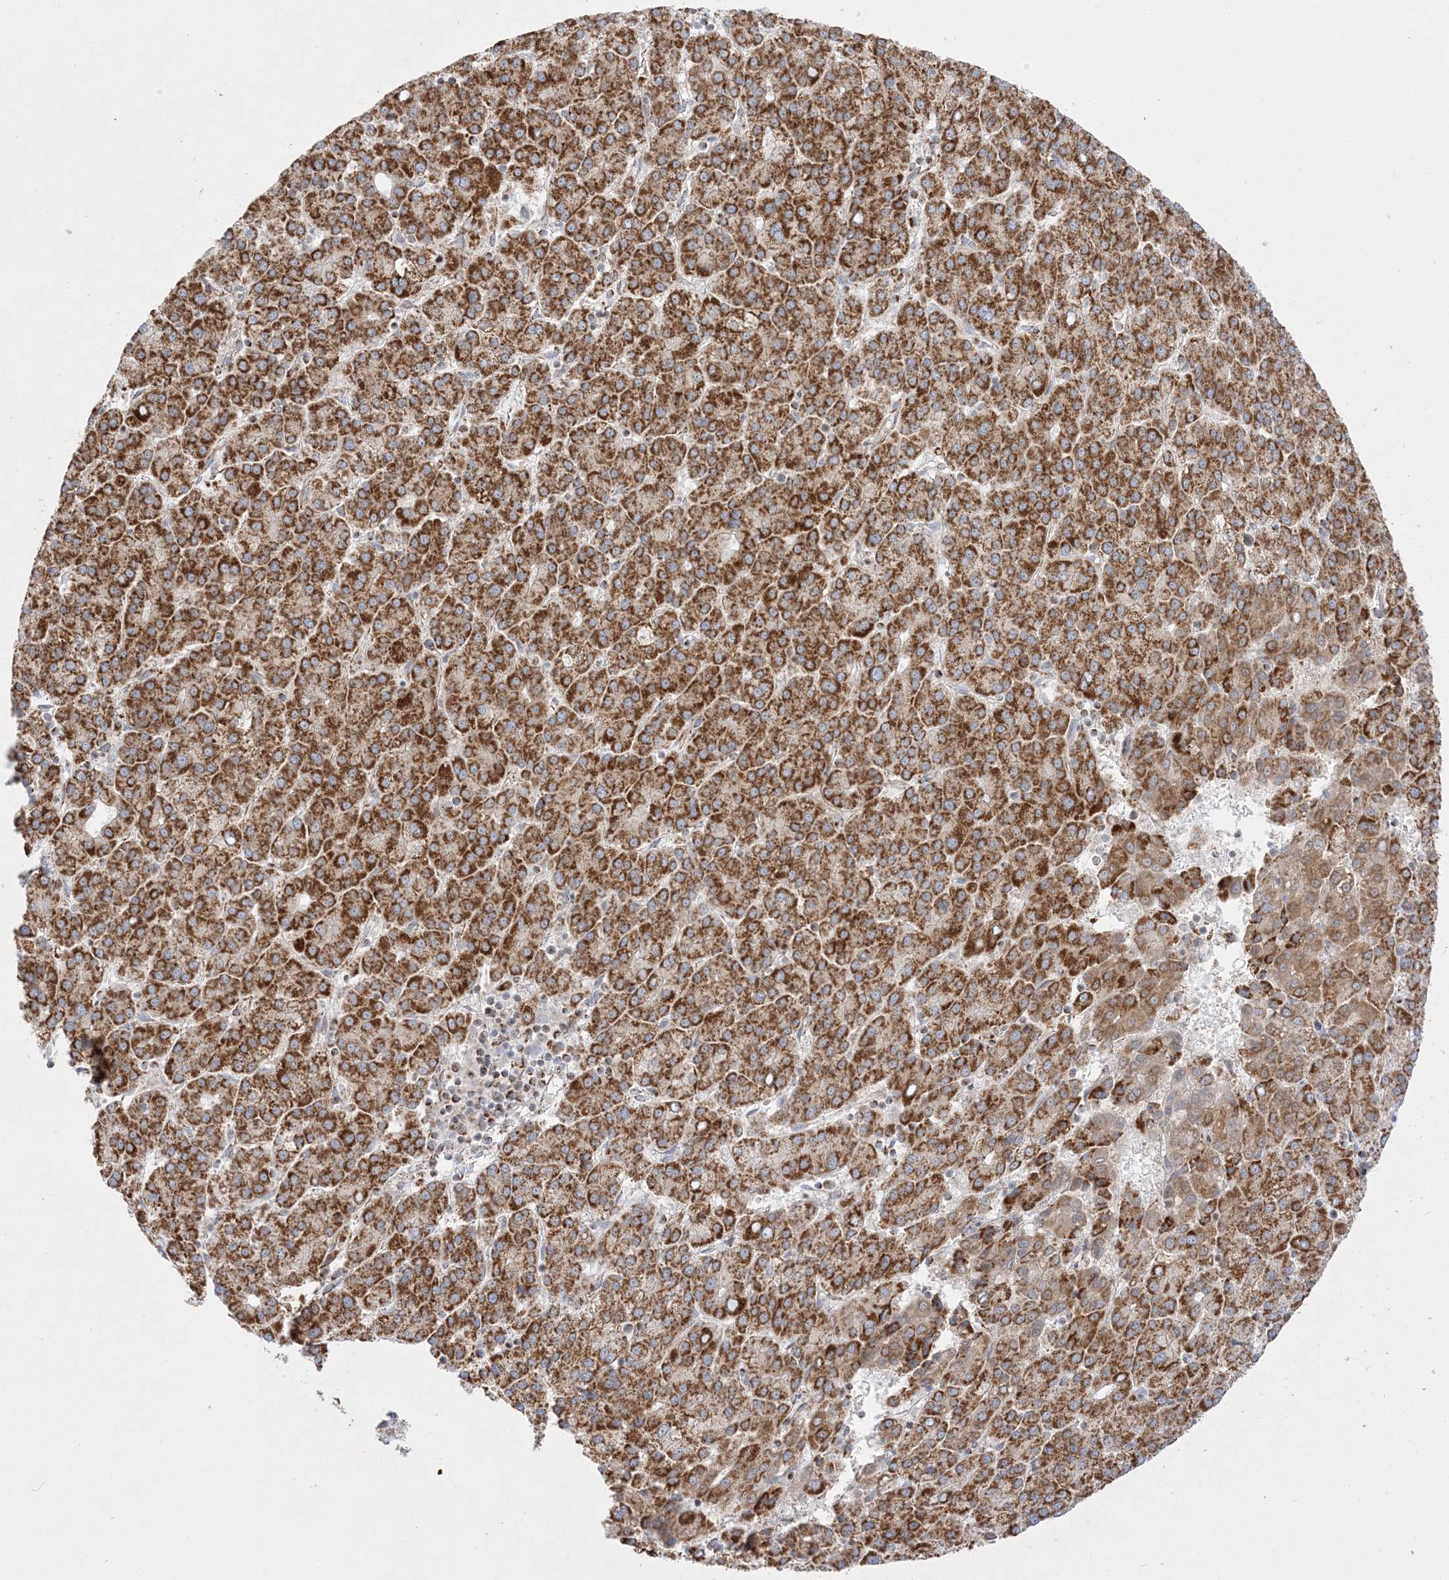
{"staining": {"intensity": "strong", "quantity": ">75%", "location": "cytoplasmic/membranous"}, "tissue": "liver cancer", "cell_type": "Tumor cells", "image_type": "cancer", "snomed": [{"axis": "morphology", "description": "Carcinoma, Hepatocellular, NOS"}, {"axis": "topography", "description": "Liver"}], "caption": "Immunohistochemistry (IHC) photomicrograph of neoplastic tissue: human hepatocellular carcinoma (liver) stained using immunohistochemistry (IHC) displays high levels of strong protein expression localized specifically in the cytoplasmic/membranous of tumor cells, appearing as a cytoplasmic/membranous brown color.", "gene": "MRPS36", "patient": {"sex": "female", "age": 58}}